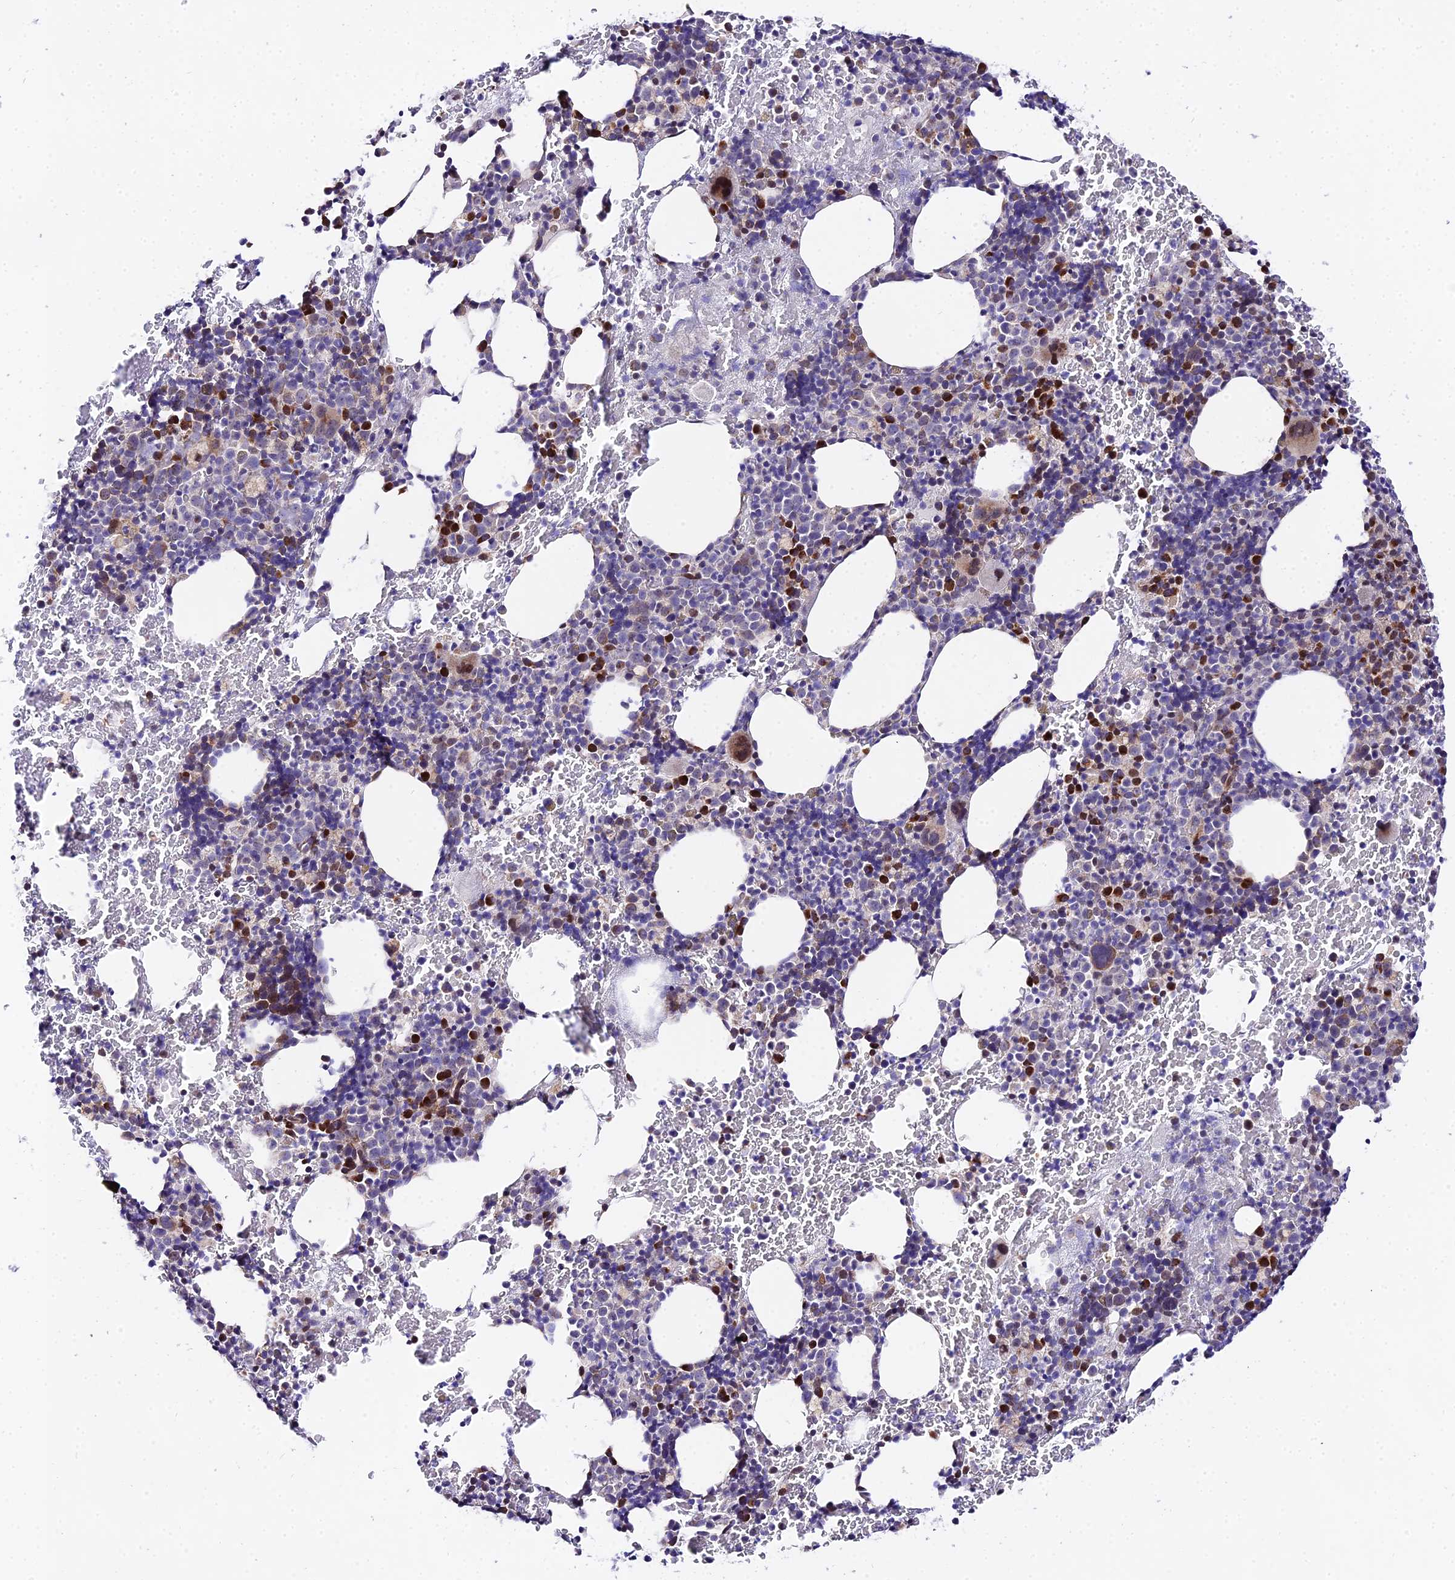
{"staining": {"intensity": "strong", "quantity": "<25%", "location": "cytoplasmic/membranous,nuclear"}, "tissue": "bone marrow", "cell_type": "Hematopoietic cells", "image_type": "normal", "snomed": [{"axis": "morphology", "description": "Normal tissue, NOS"}, {"axis": "morphology", "description": "Inflammation, NOS"}, {"axis": "topography", "description": "Bone marrow"}], "caption": "Brown immunohistochemical staining in normal human bone marrow displays strong cytoplasmic/membranous,nuclear staining in about <25% of hematopoietic cells.", "gene": "ATP5PB", "patient": {"sex": "male", "age": 72}}